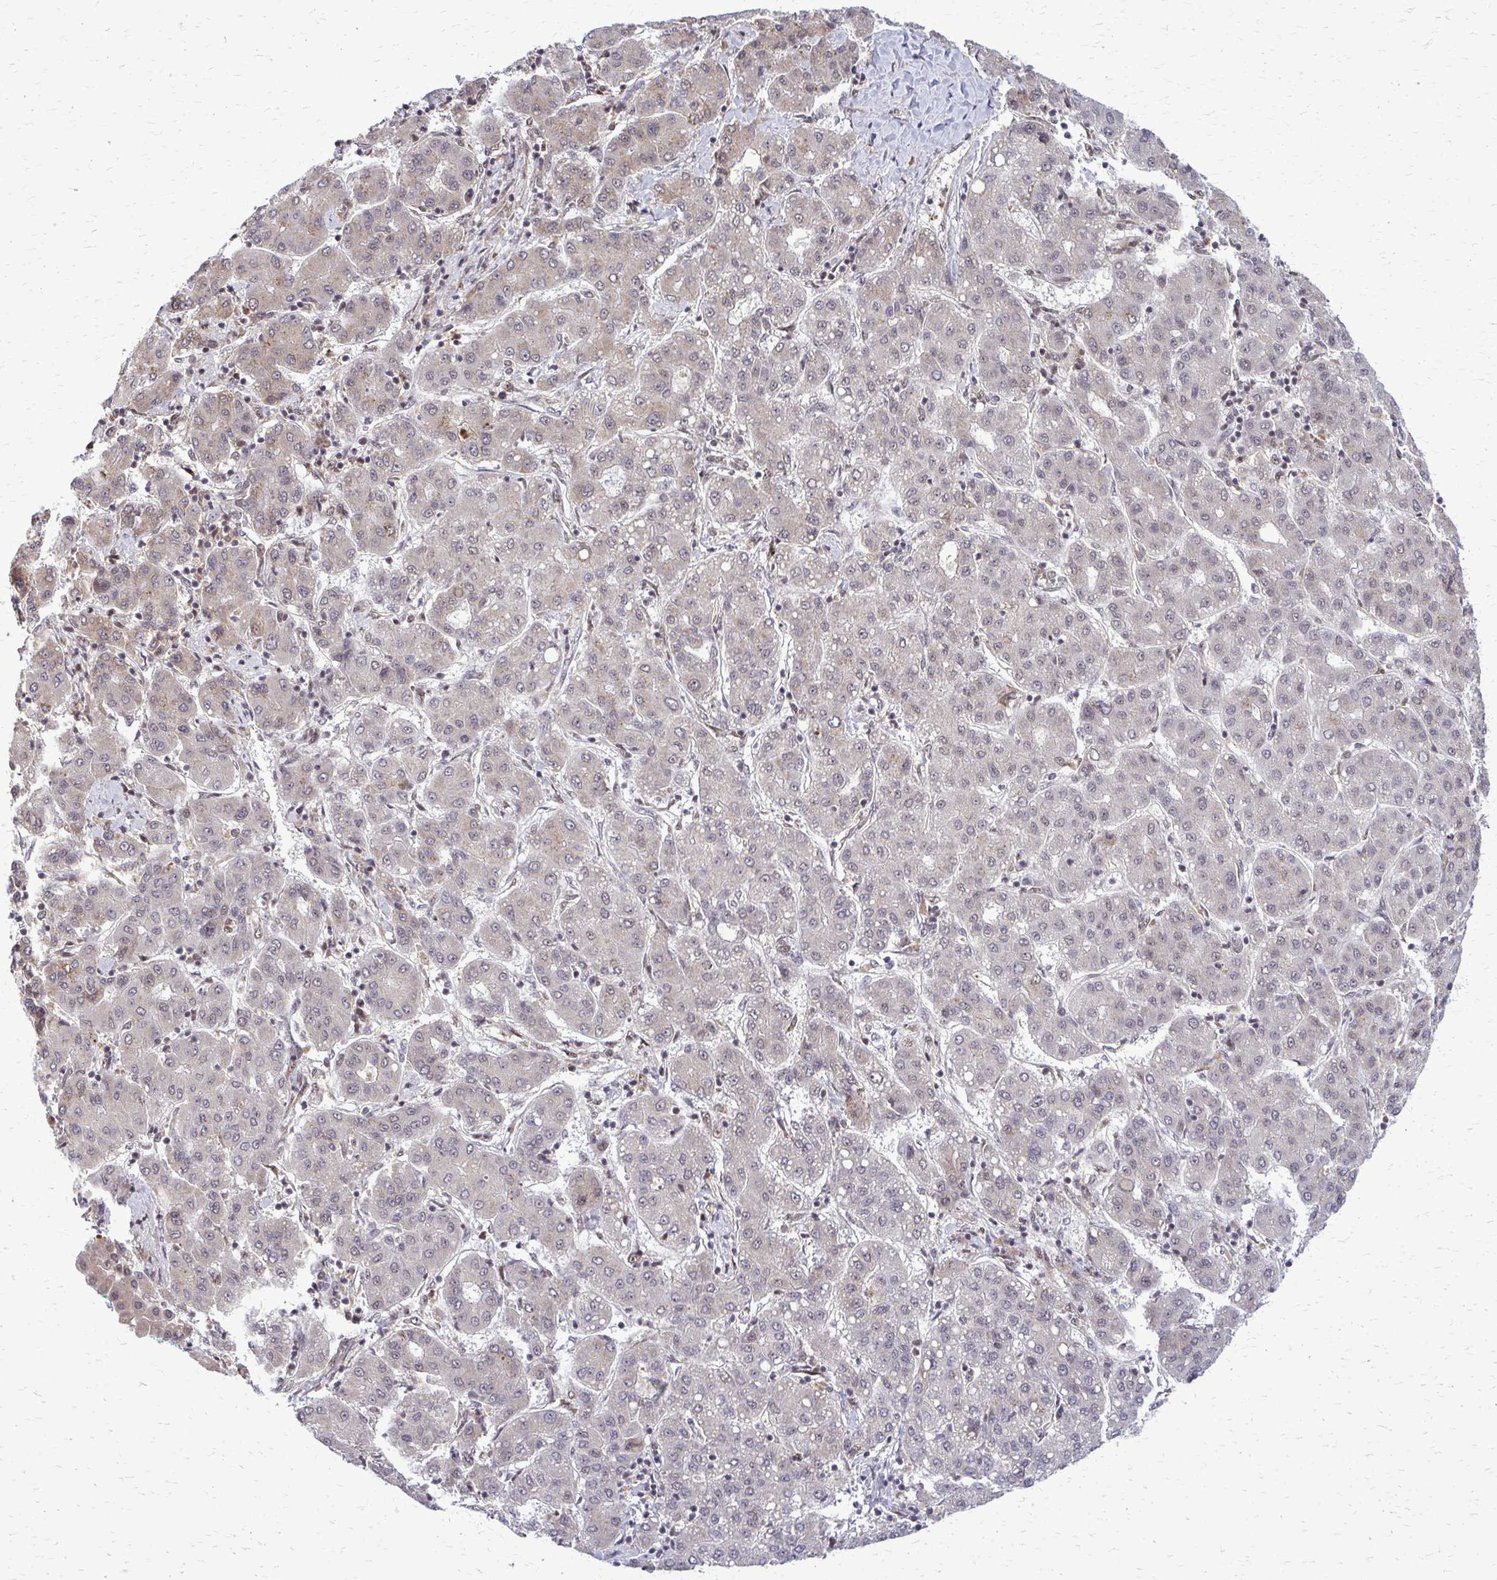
{"staining": {"intensity": "negative", "quantity": "none", "location": "none"}, "tissue": "liver cancer", "cell_type": "Tumor cells", "image_type": "cancer", "snomed": [{"axis": "morphology", "description": "Carcinoma, Hepatocellular, NOS"}, {"axis": "topography", "description": "Liver"}], "caption": "There is no significant staining in tumor cells of liver hepatocellular carcinoma.", "gene": "HDAC3", "patient": {"sex": "male", "age": 65}}